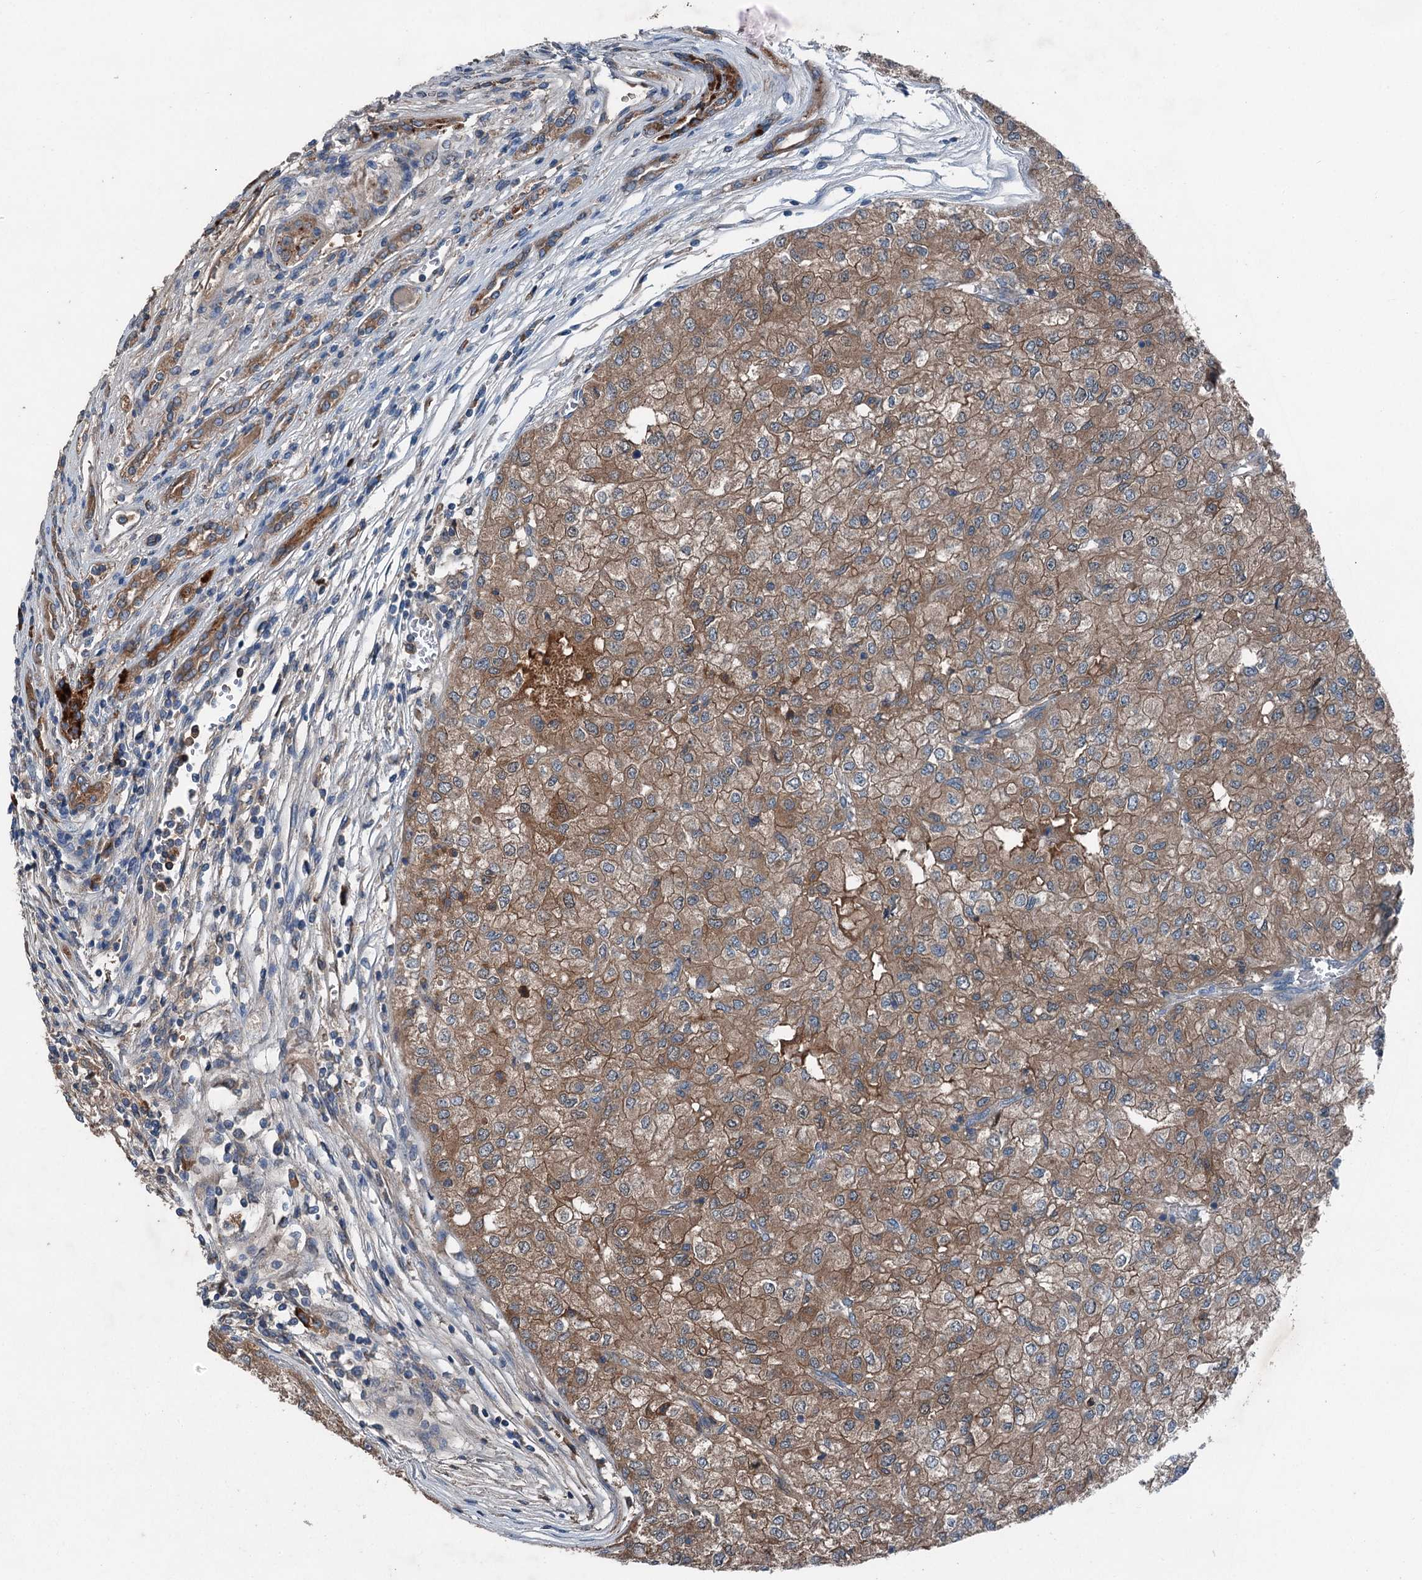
{"staining": {"intensity": "moderate", "quantity": ">75%", "location": "cytoplasmic/membranous"}, "tissue": "renal cancer", "cell_type": "Tumor cells", "image_type": "cancer", "snomed": [{"axis": "morphology", "description": "Adenocarcinoma, NOS"}, {"axis": "topography", "description": "Kidney"}], "caption": "Renal adenocarcinoma stained for a protein reveals moderate cytoplasmic/membranous positivity in tumor cells.", "gene": "PDSS1", "patient": {"sex": "female", "age": 54}}